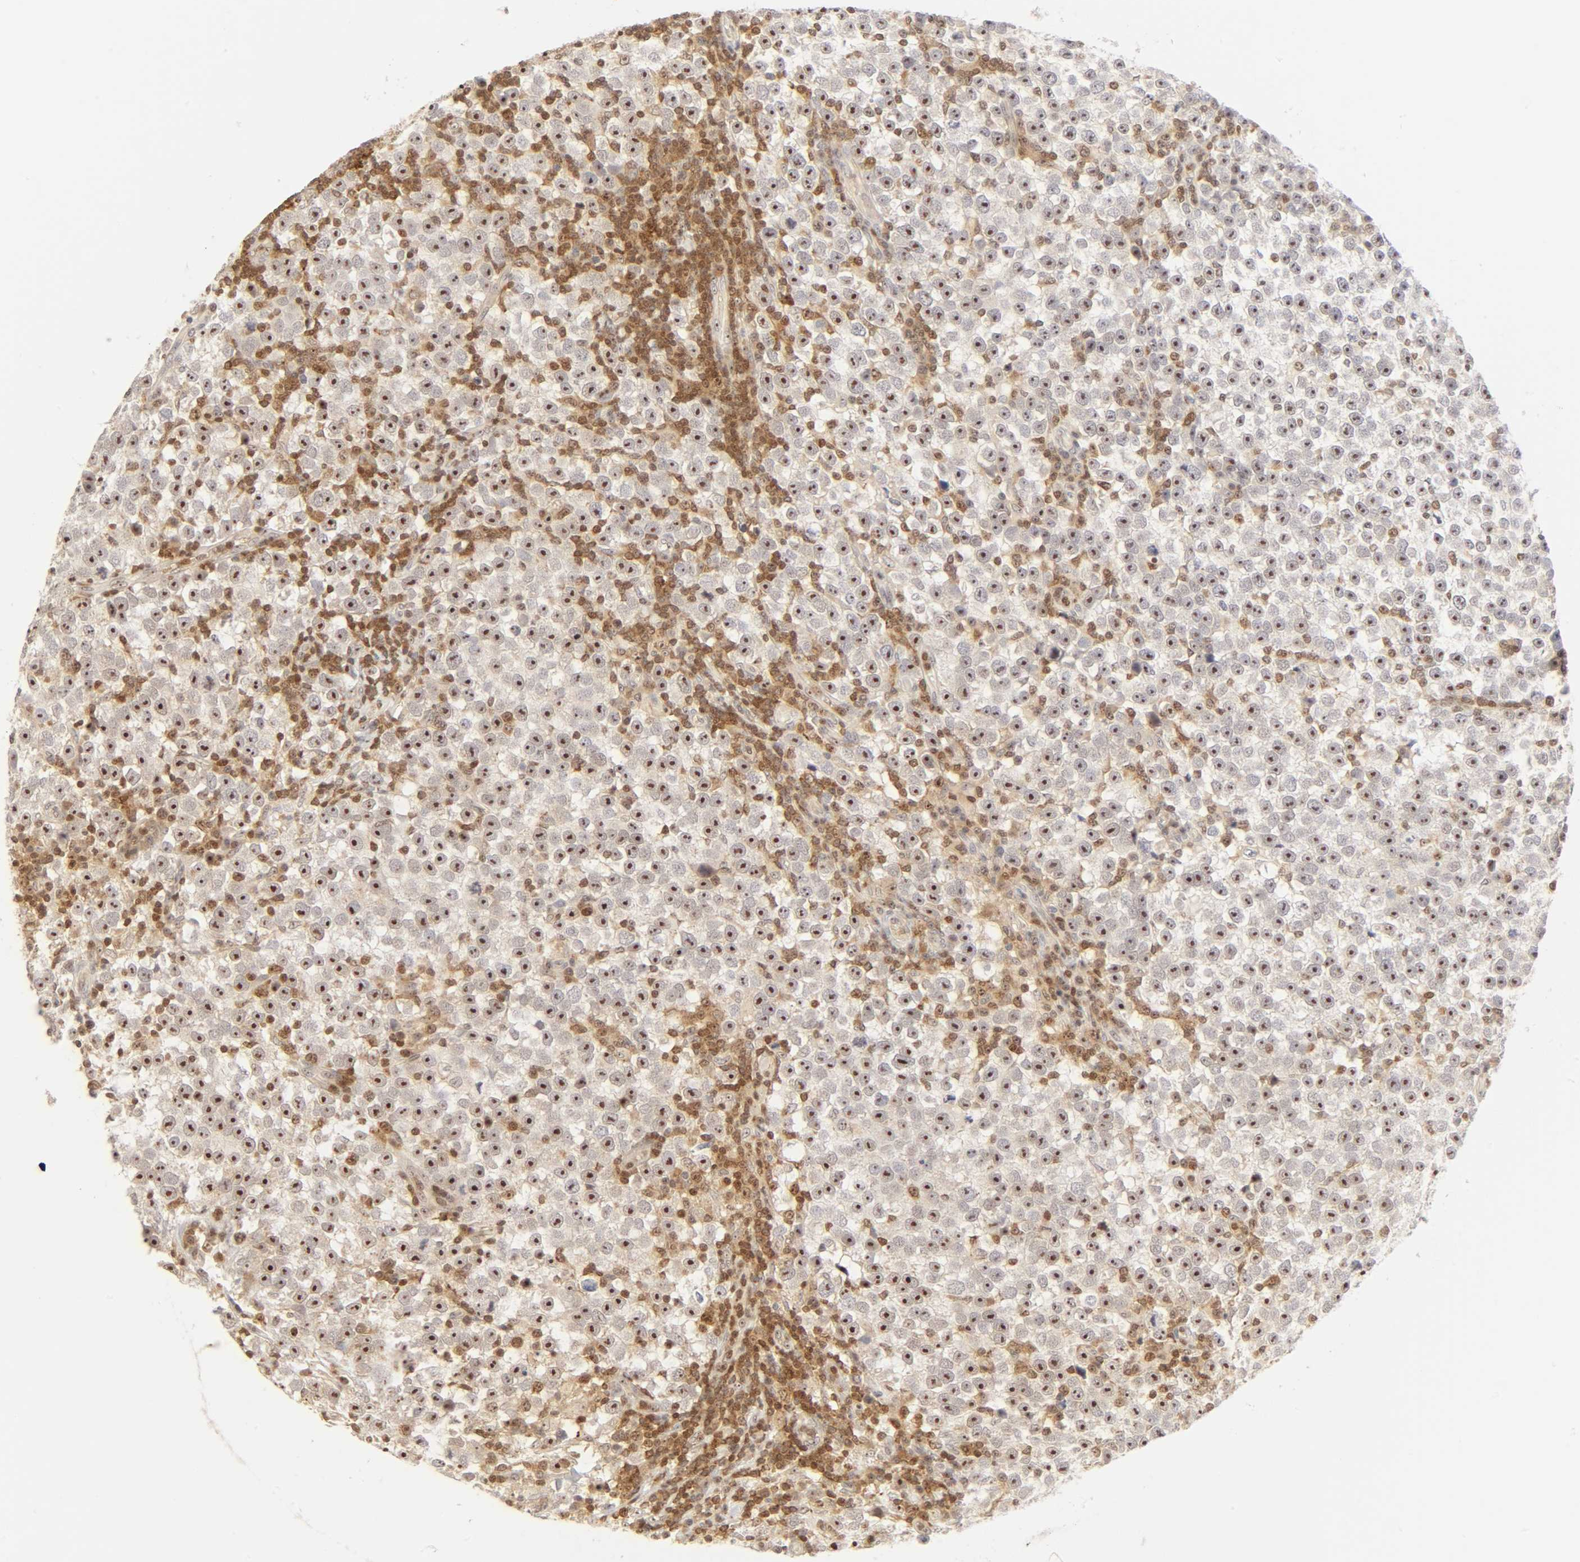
{"staining": {"intensity": "moderate", "quantity": ">75%", "location": "nuclear"}, "tissue": "testis cancer", "cell_type": "Tumor cells", "image_type": "cancer", "snomed": [{"axis": "morphology", "description": "Seminoma, NOS"}, {"axis": "topography", "description": "Testis"}], "caption": "Tumor cells show medium levels of moderate nuclear expression in approximately >75% of cells in human testis cancer (seminoma).", "gene": "KIF2A", "patient": {"sex": "male", "age": 43}}